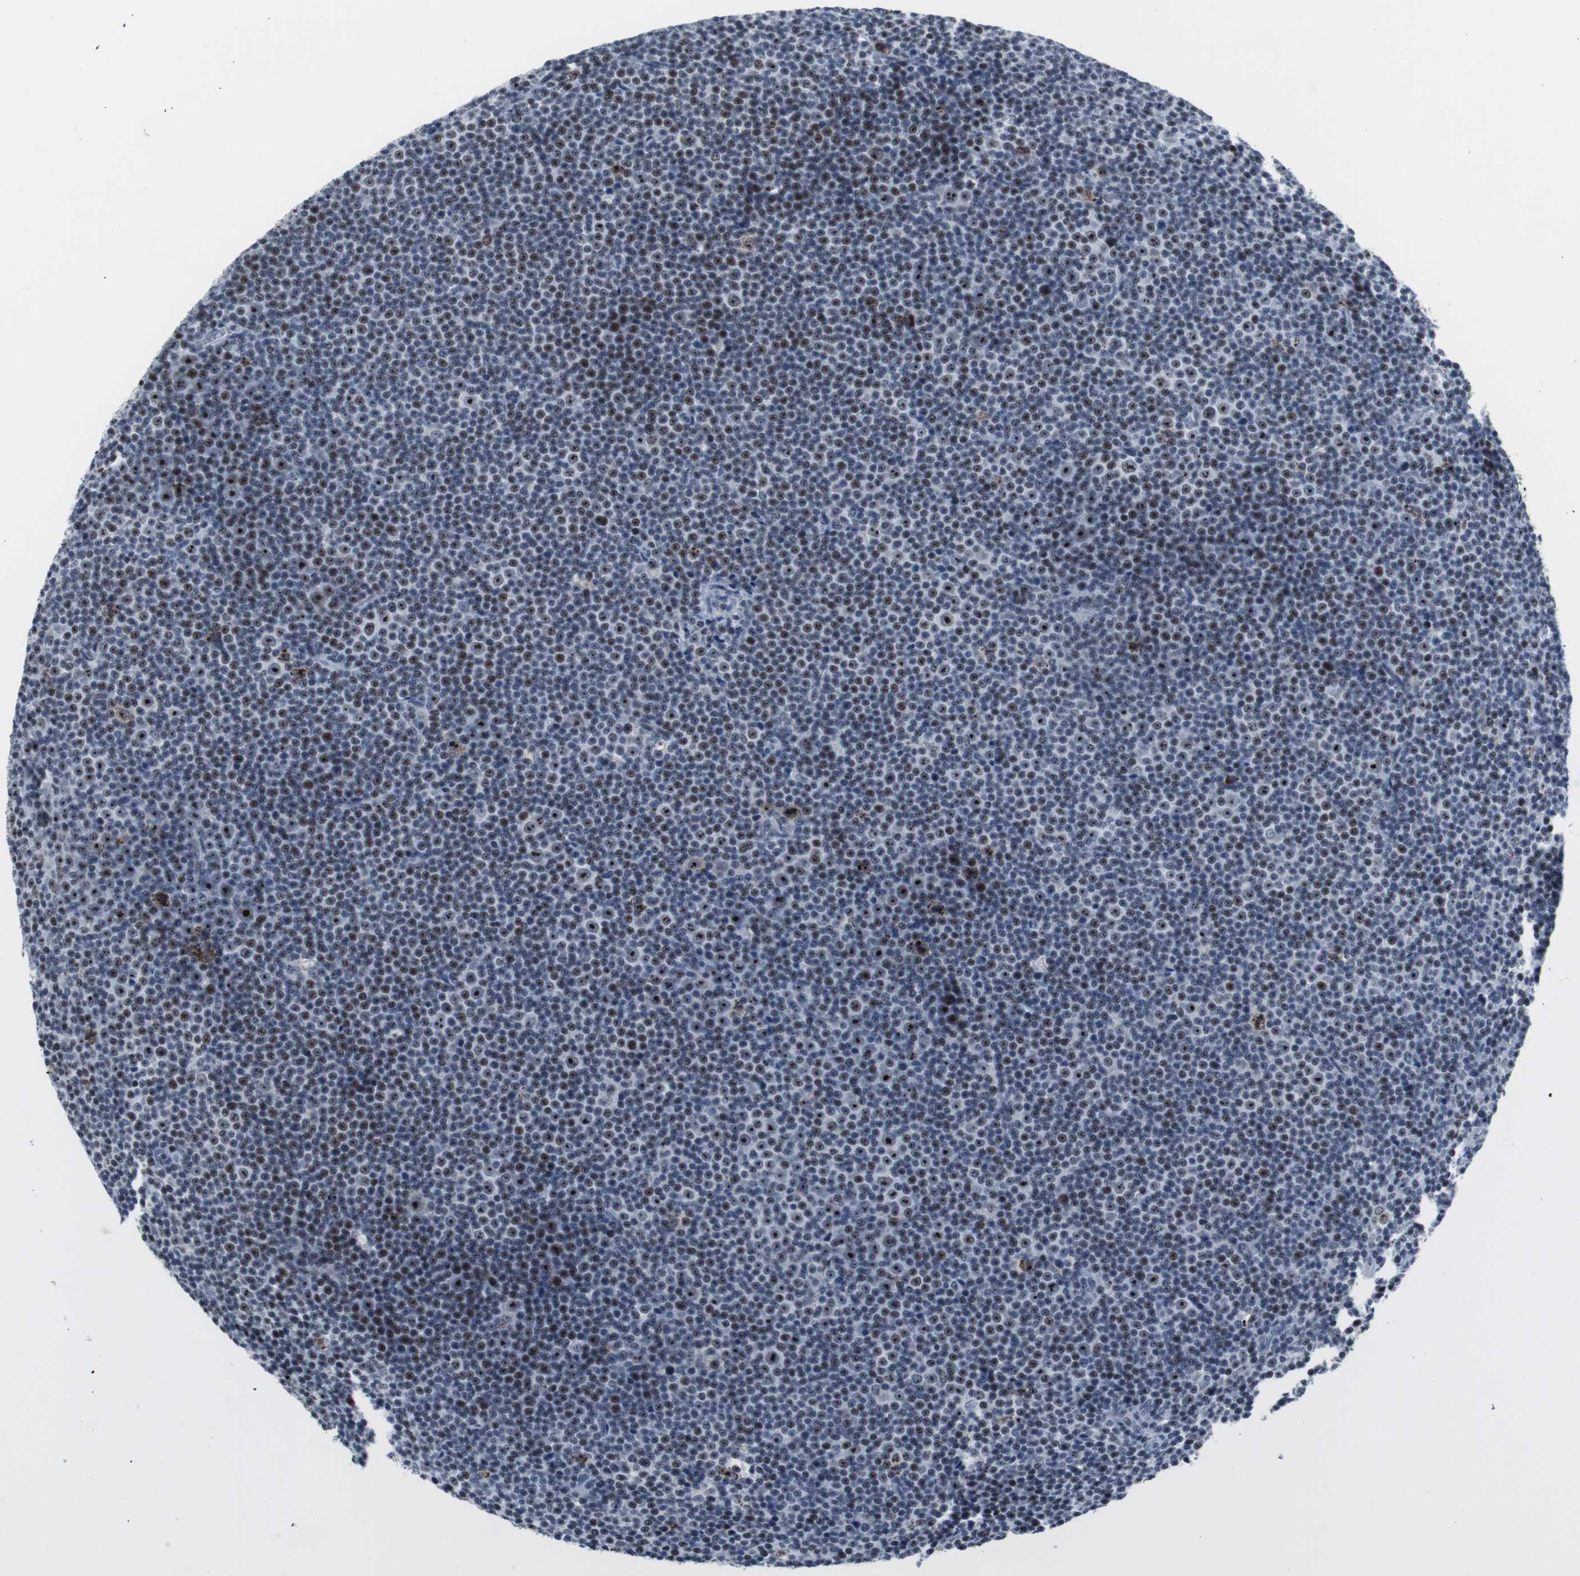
{"staining": {"intensity": "moderate", "quantity": ">75%", "location": "nuclear"}, "tissue": "lymphoma", "cell_type": "Tumor cells", "image_type": "cancer", "snomed": [{"axis": "morphology", "description": "Malignant lymphoma, non-Hodgkin's type, Low grade"}, {"axis": "topography", "description": "Lymph node"}], "caption": "About >75% of tumor cells in human lymphoma exhibit moderate nuclear protein expression as visualized by brown immunohistochemical staining.", "gene": "DOK1", "patient": {"sex": "female", "age": 67}}